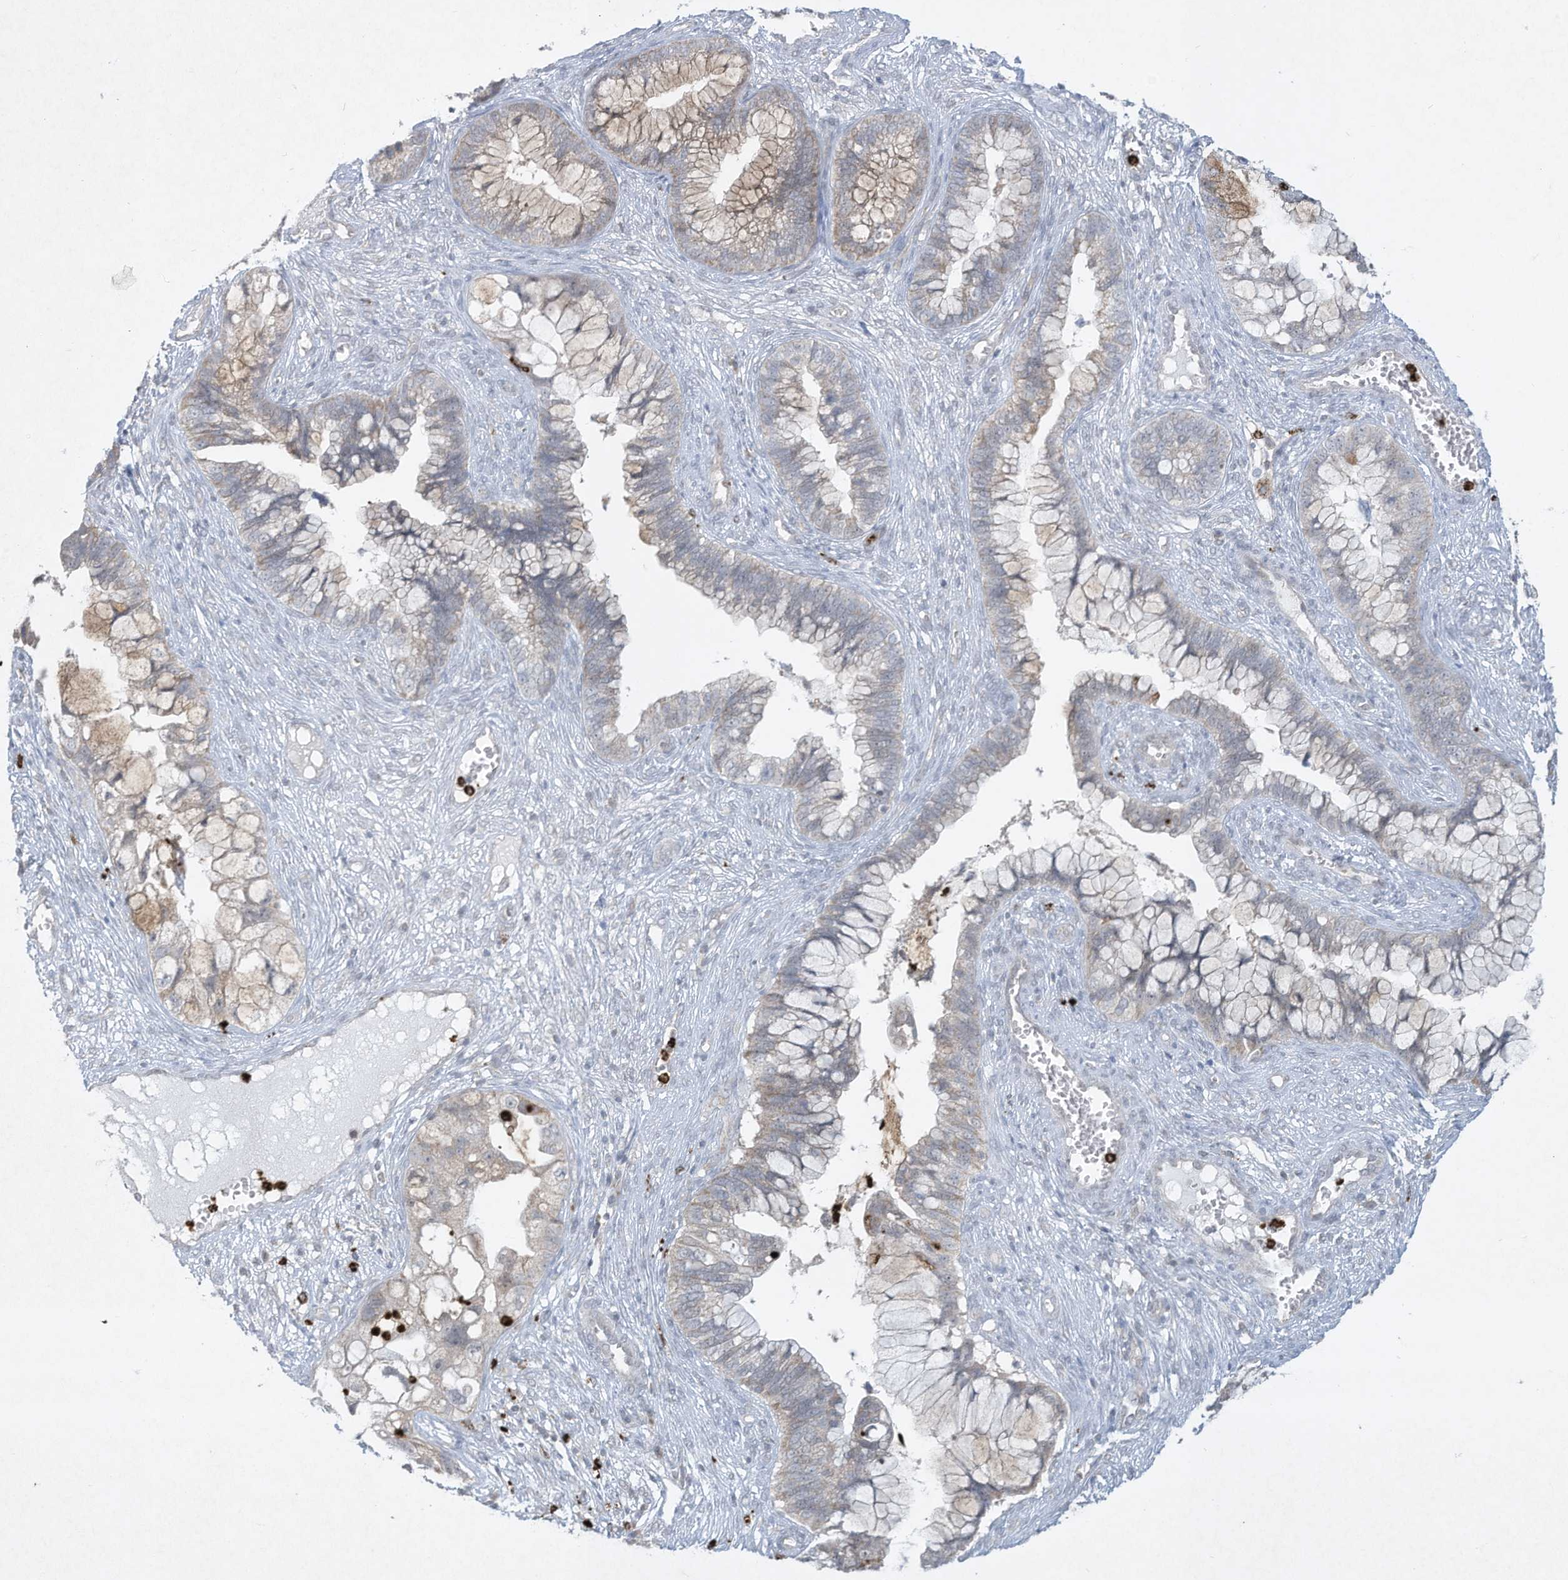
{"staining": {"intensity": "moderate", "quantity": "<25%", "location": "cytoplasmic/membranous"}, "tissue": "cervical cancer", "cell_type": "Tumor cells", "image_type": "cancer", "snomed": [{"axis": "morphology", "description": "Adenocarcinoma, NOS"}, {"axis": "topography", "description": "Cervix"}], "caption": "Protein expression analysis of cervical cancer demonstrates moderate cytoplasmic/membranous expression in approximately <25% of tumor cells.", "gene": "CHRNA4", "patient": {"sex": "female", "age": 44}}